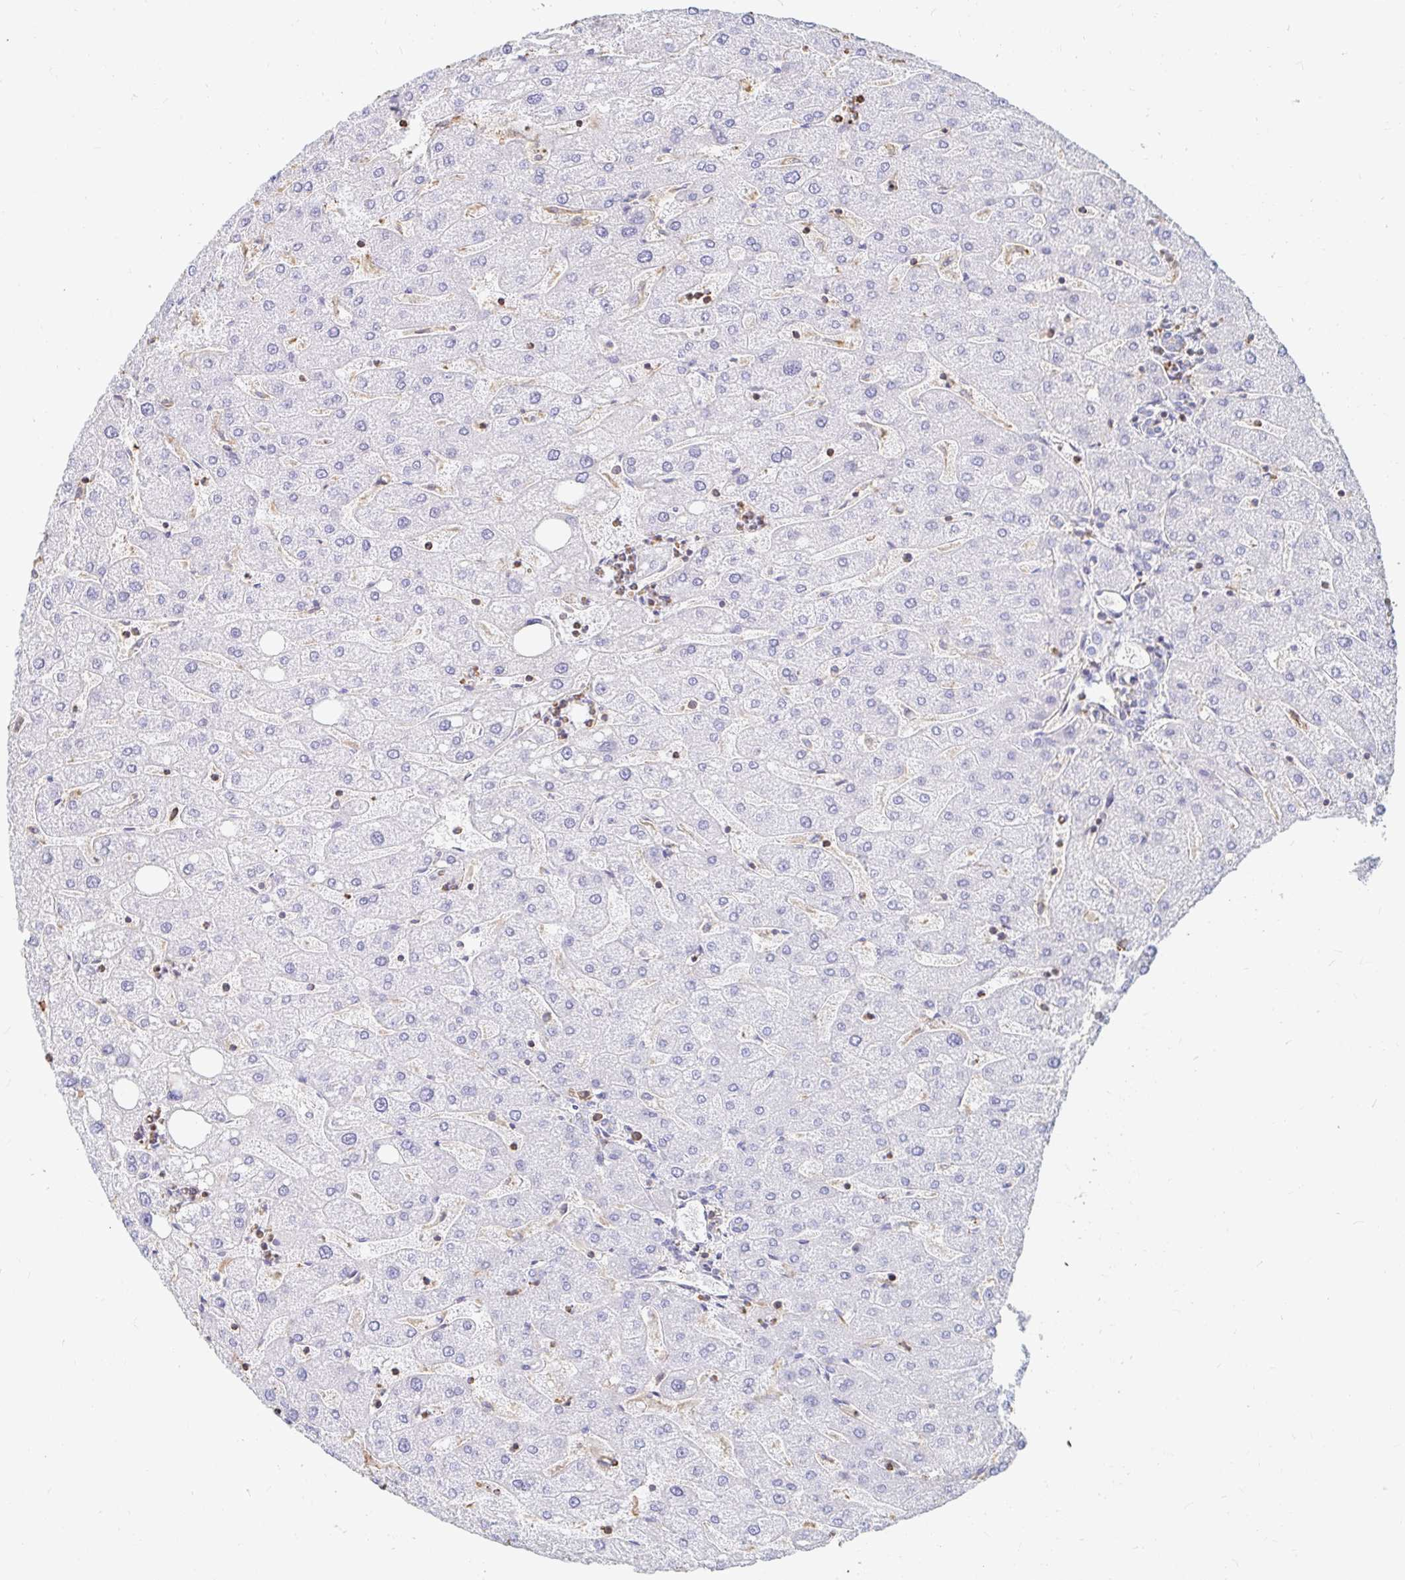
{"staining": {"intensity": "negative", "quantity": "none", "location": "none"}, "tissue": "liver", "cell_type": "Cholangiocytes", "image_type": "normal", "snomed": [{"axis": "morphology", "description": "Normal tissue, NOS"}, {"axis": "topography", "description": "Liver"}], "caption": "This is an immunohistochemistry micrograph of unremarkable human liver. There is no expression in cholangiocytes.", "gene": "PTPN14", "patient": {"sex": "male", "age": 67}}